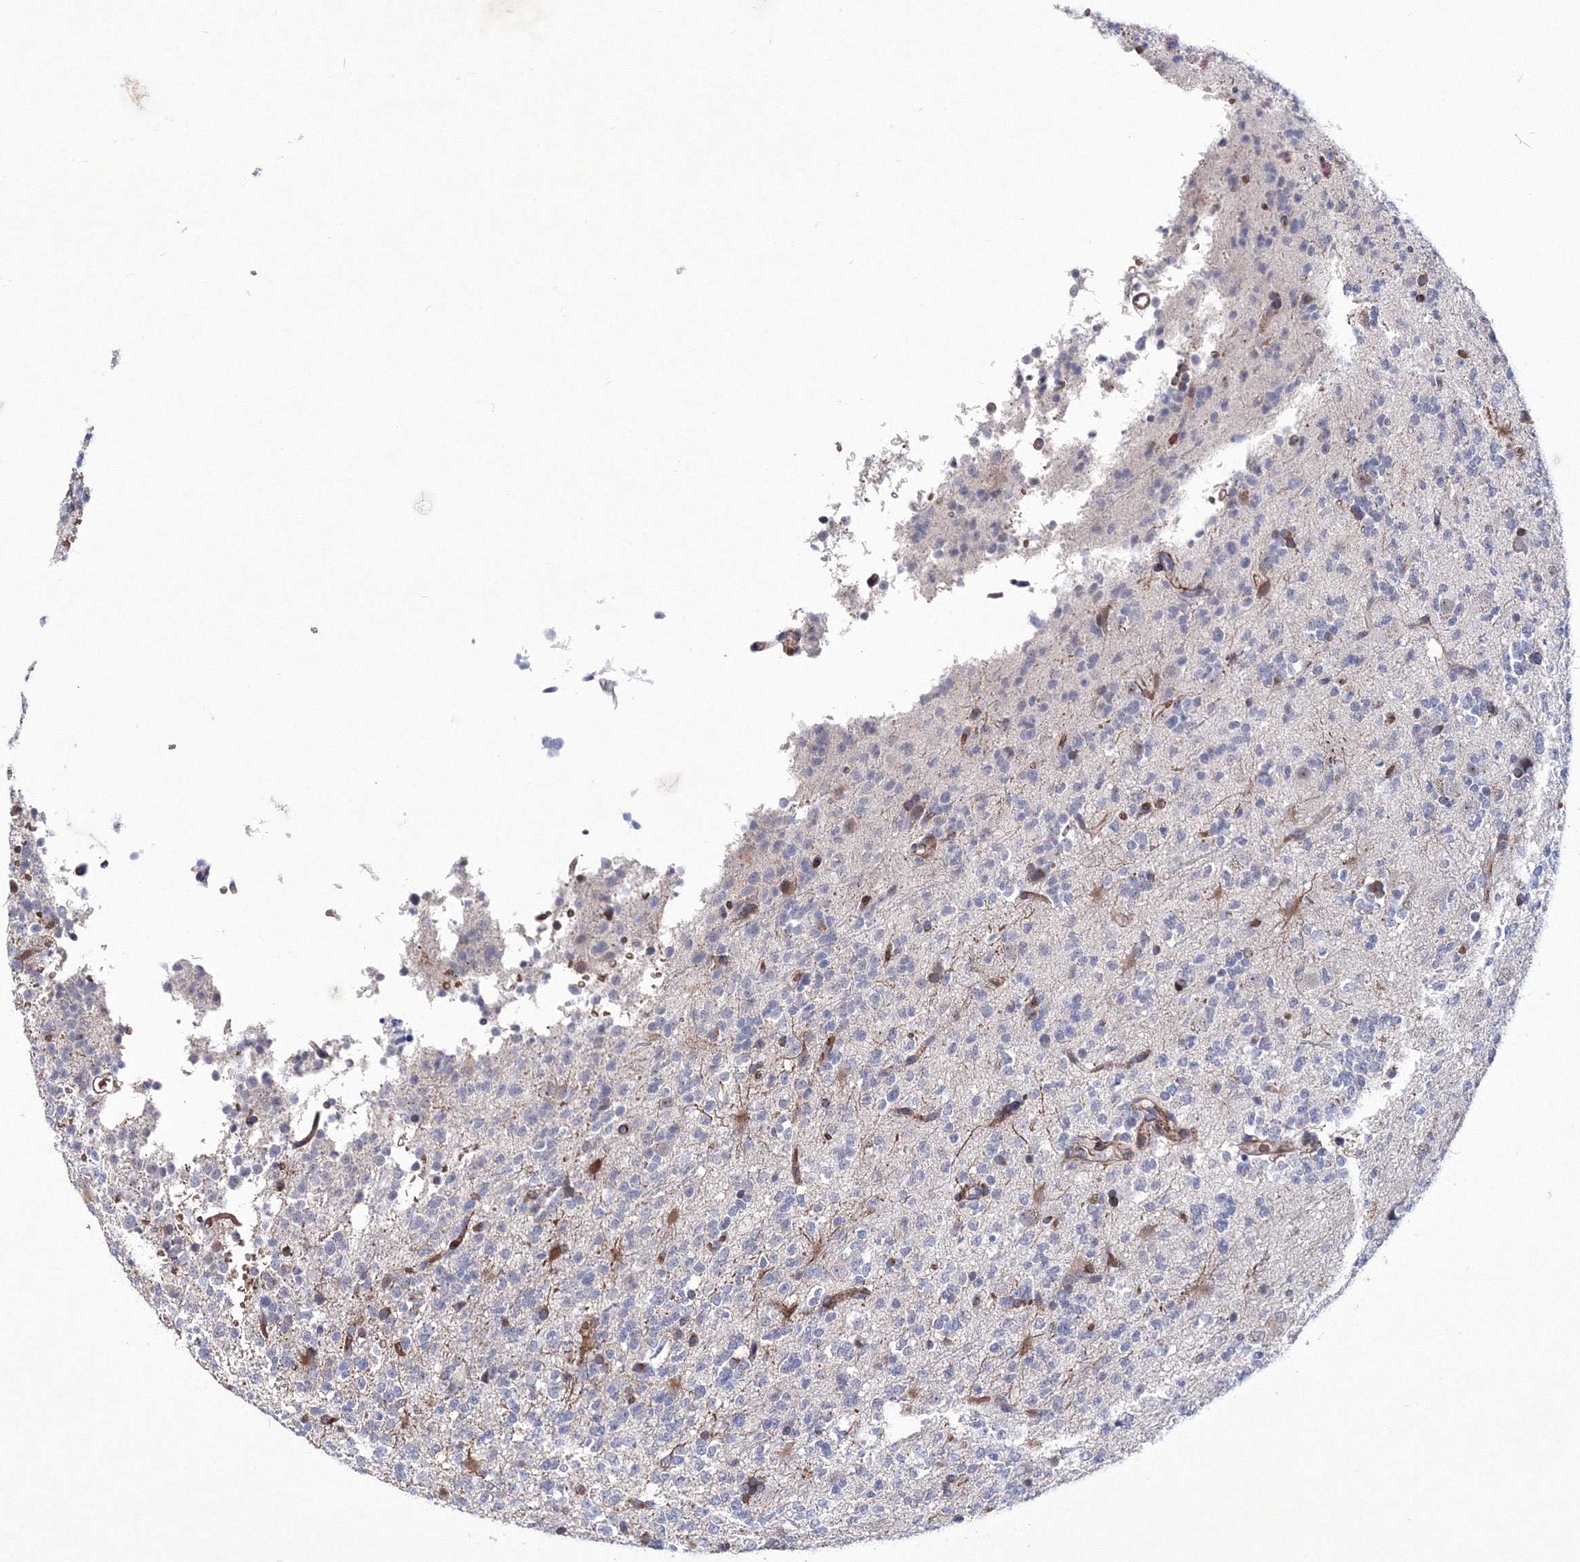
{"staining": {"intensity": "negative", "quantity": "none", "location": "none"}, "tissue": "glioma", "cell_type": "Tumor cells", "image_type": "cancer", "snomed": [{"axis": "morphology", "description": "Glioma, malignant, High grade"}, {"axis": "topography", "description": "Brain"}], "caption": "Histopathology image shows no significant protein staining in tumor cells of malignant glioma (high-grade).", "gene": "C11orf52", "patient": {"sex": "female", "age": 62}}